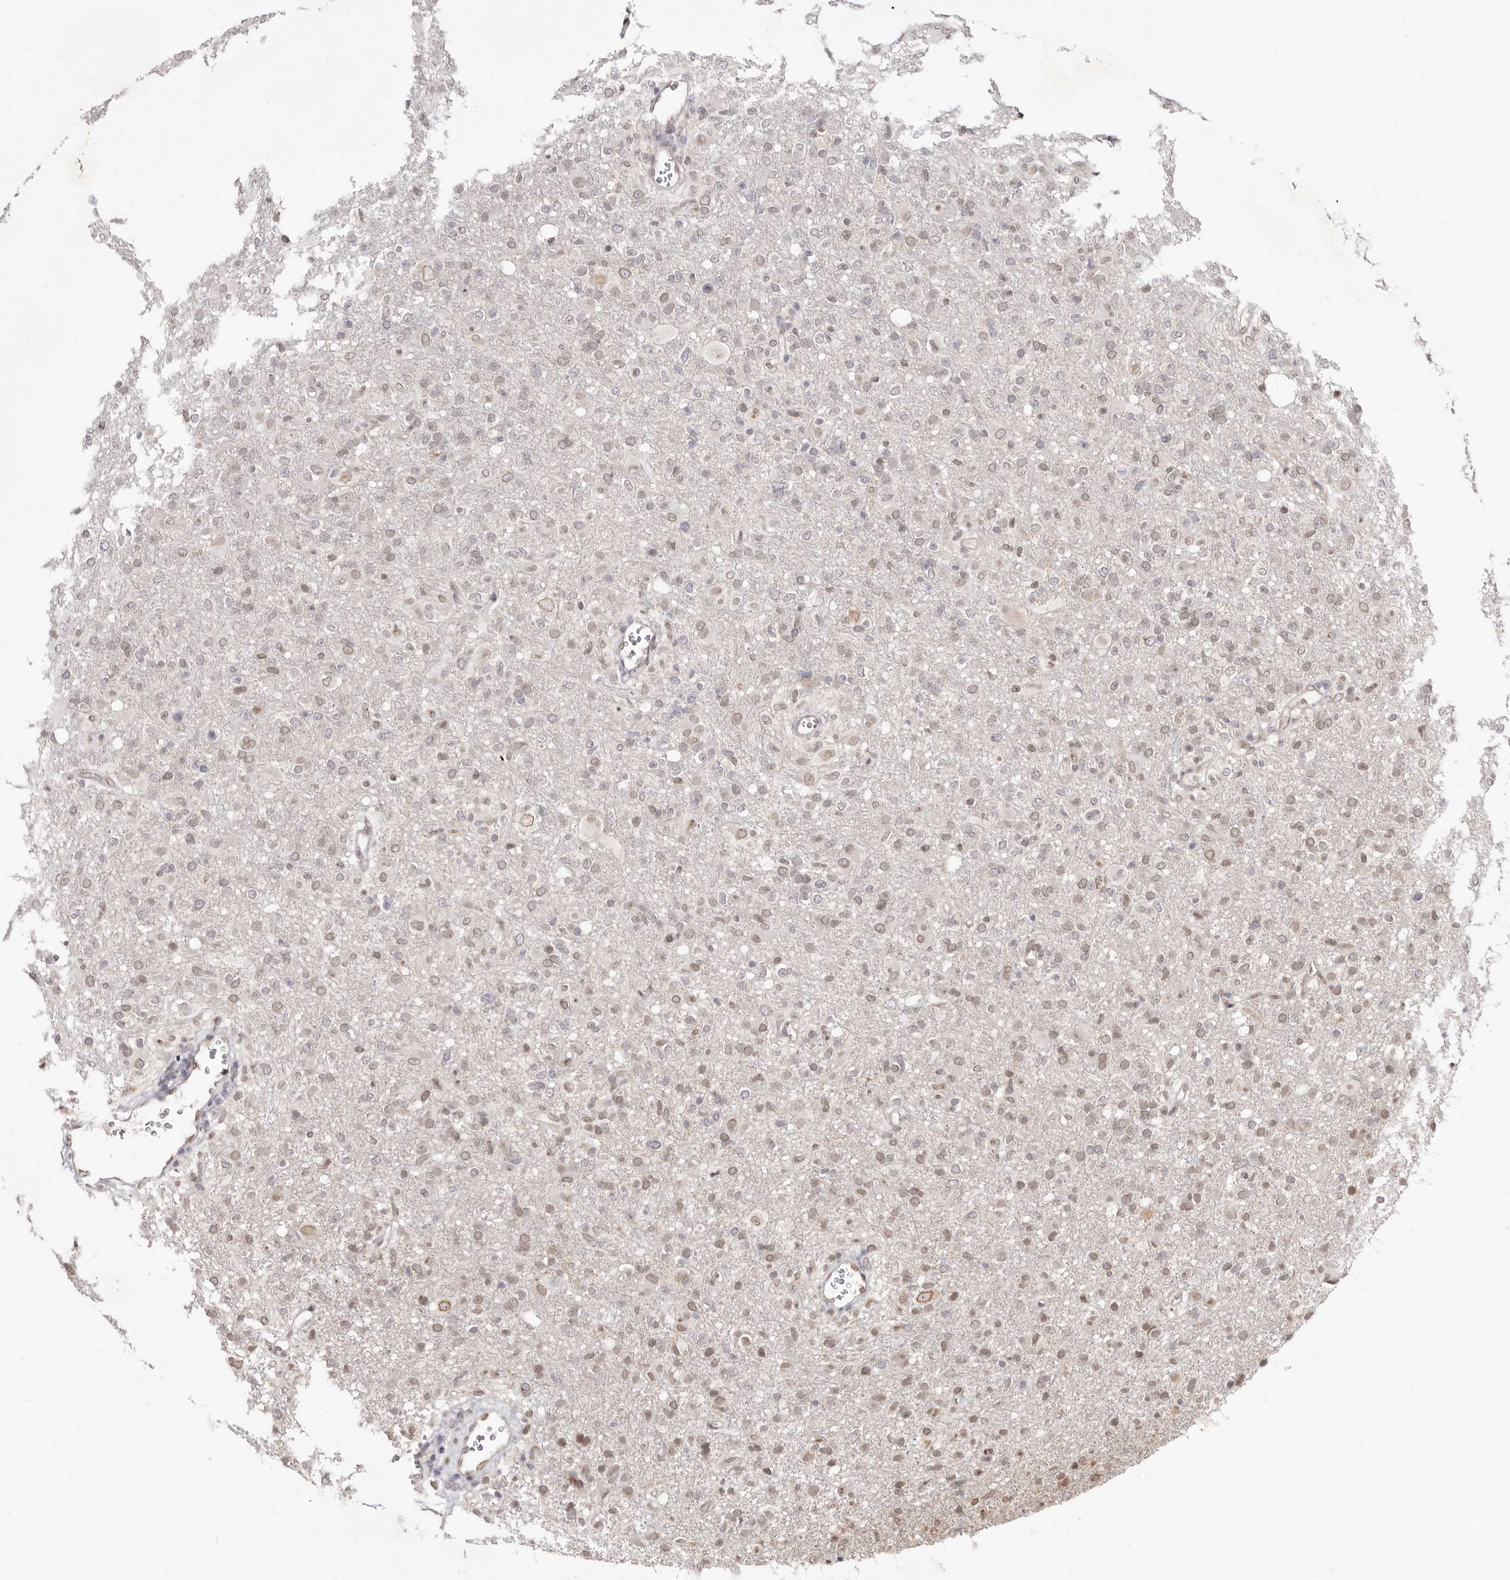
{"staining": {"intensity": "moderate", "quantity": "<25%", "location": "nuclear"}, "tissue": "glioma", "cell_type": "Tumor cells", "image_type": "cancer", "snomed": [{"axis": "morphology", "description": "Glioma, malignant, High grade"}, {"axis": "topography", "description": "Brain"}], "caption": "Immunohistochemical staining of human glioma exhibits moderate nuclear protein staining in approximately <25% of tumor cells. (DAB = brown stain, brightfield microscopy at high magnification).", "gene": "LCORL", "patient": {"sex": "female", "age": 57}}